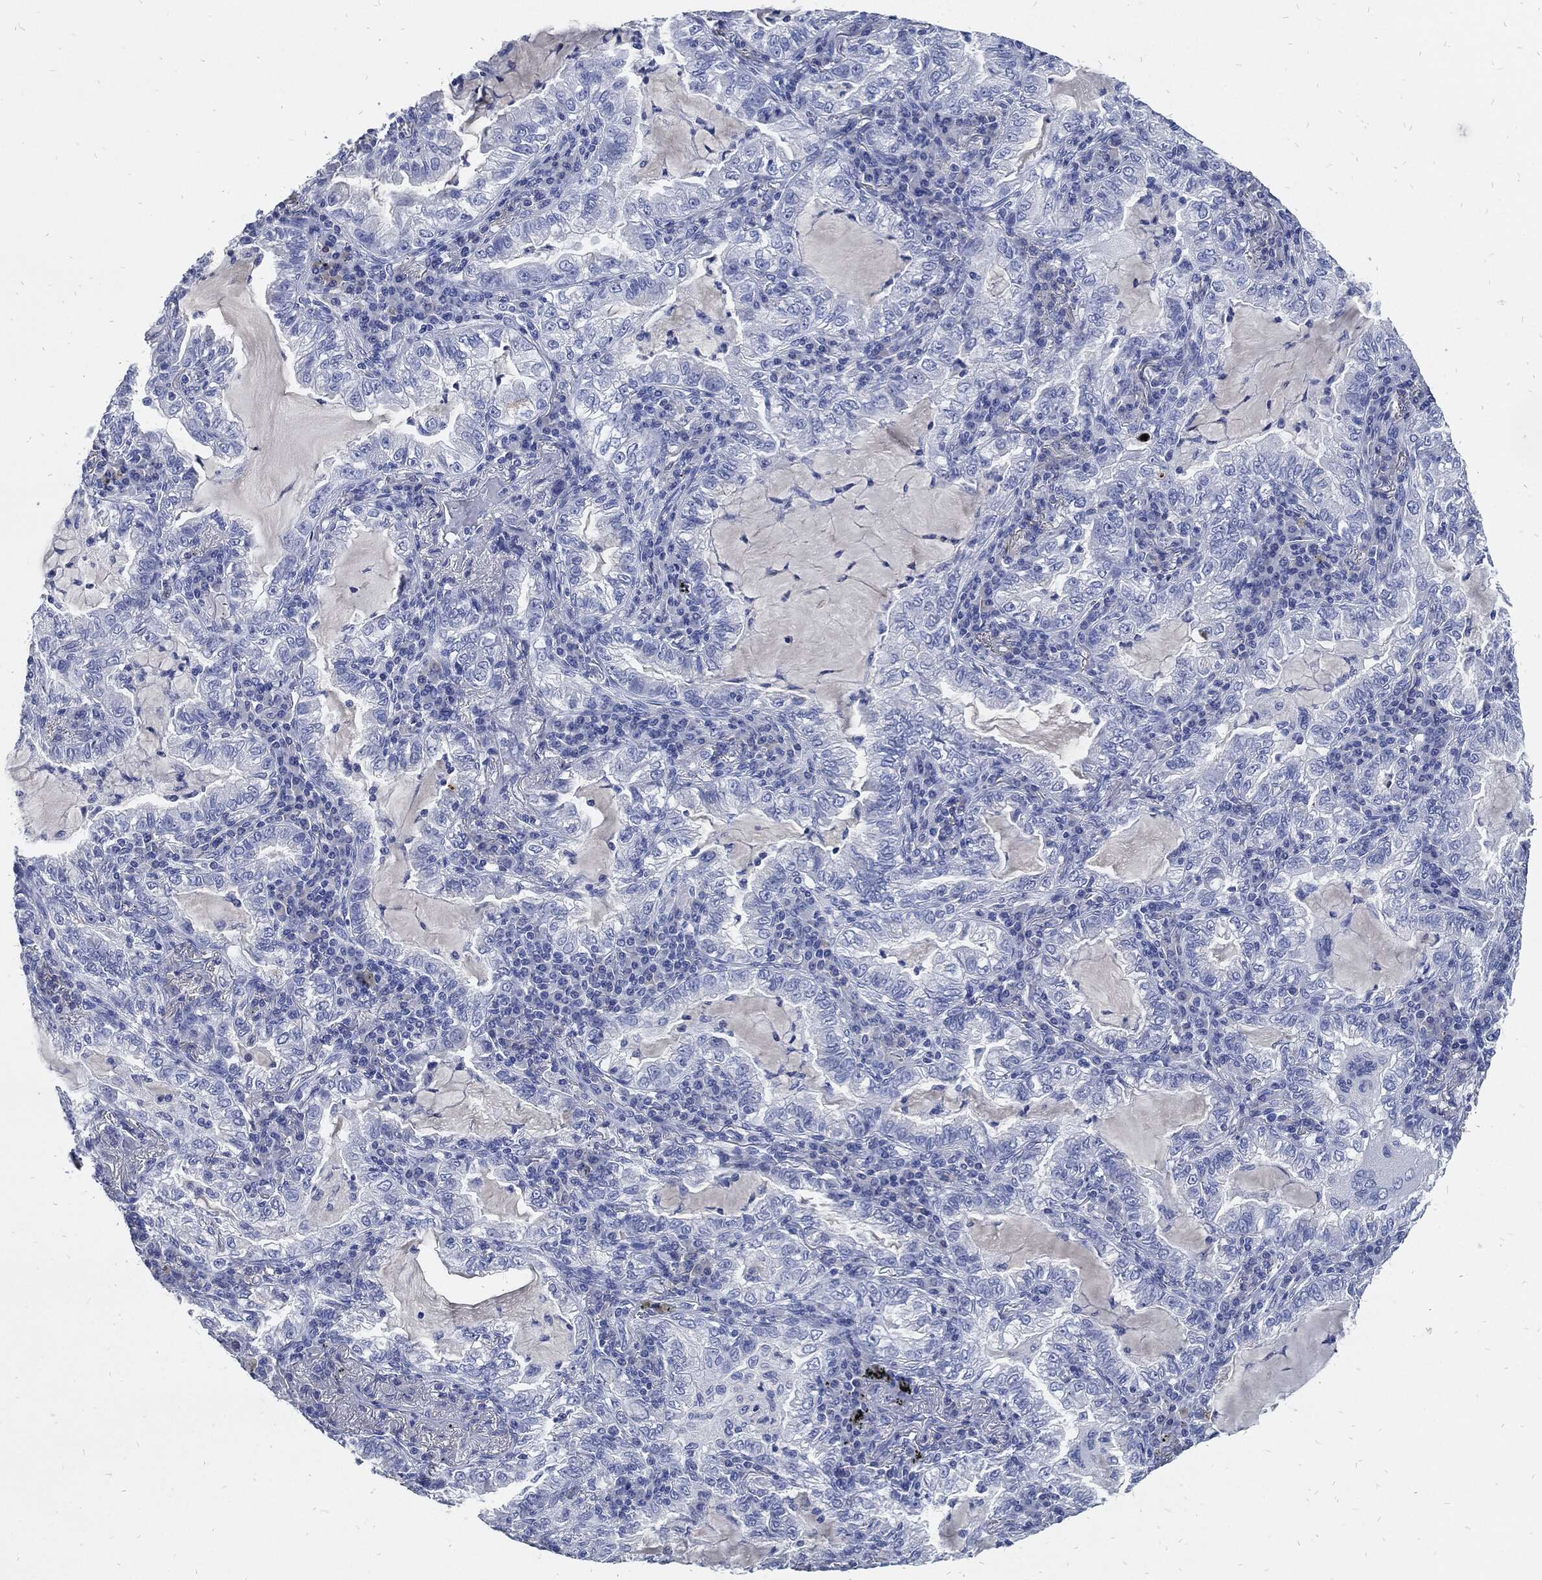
{"staining": {"intensity": "negative", "quantity": "none", "location": "none"}, "tissue": "lung cancer", "cell_type": "Tumor cells", "image_type": "cancer", "snomed": [{"axis": "morphology", "description": "Adenocarcinoma, NOS"}, {"axis": "topography", "description": "Lung"}], "caption": "DAB immunohistochemical staining of human lung cancer (adenocarcinoma) demonstrates no significant positivity in tumor cells.", "gene": "FABP4", "patient": {"sex": "female", "age": 73}}